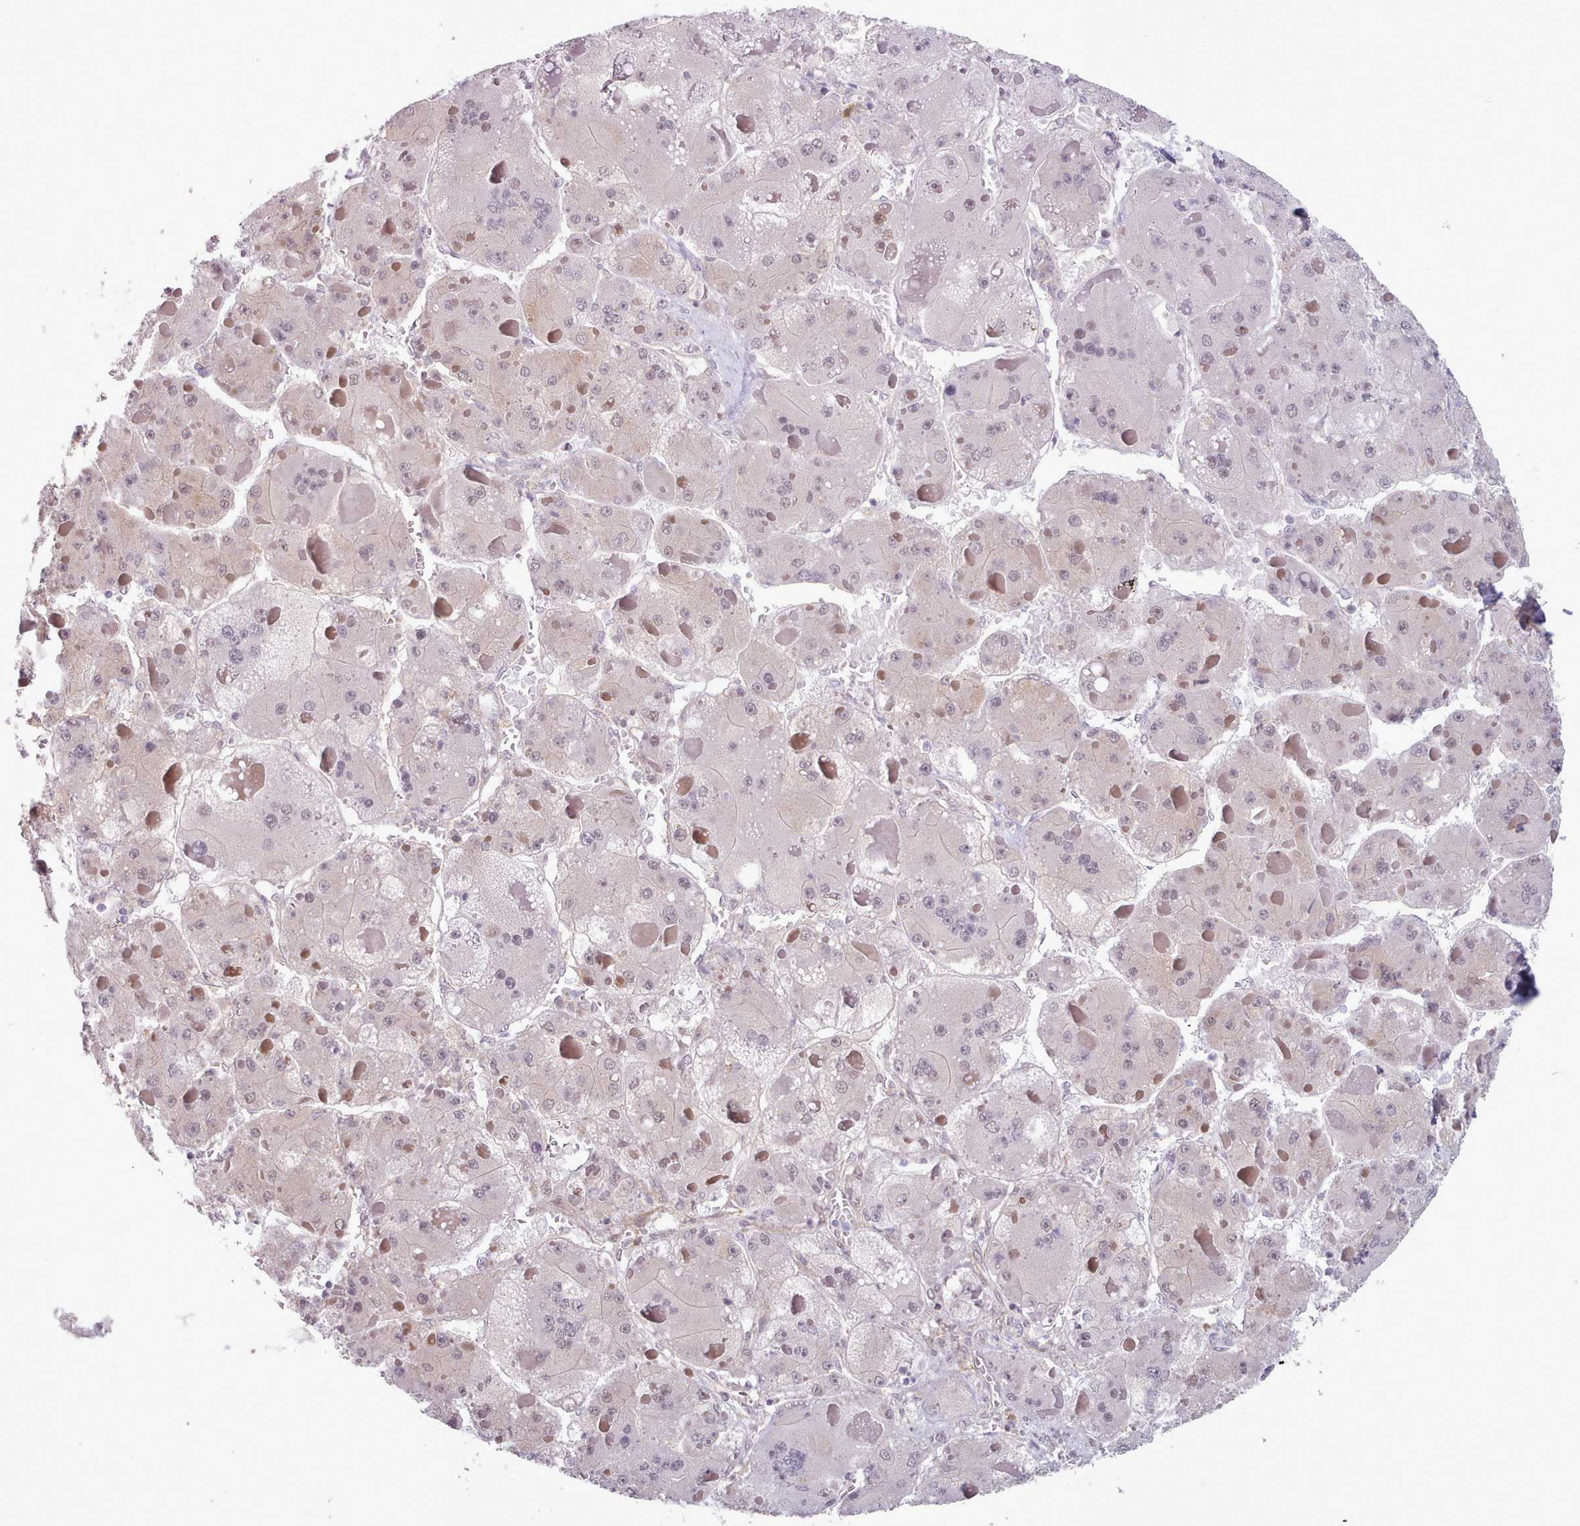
{"staining": {"intensity": "negative", "quantity": "none", "location": "none"}, "tissue": "liver cancer", "cell_type": "Tumor cells", "image_type": "cancer", "snomed": [{"axis": "morphology", "description": "Carcinoma, Hepatocellular, NOS"}, {"axis": "topography", "description": "Liver"}], "caption": "This histopathology image is of liver hepatocellular carcinoma stained with immunohistochemistry to label a protein in brown with the nuclei are counter-stained blue. There is no positivity in tumor cells. The staining was performed using DAB (3,3'-diaminobenzidine) to visualize the protein expression in brown, while the nuclei were stained in blue with hematoxylin (Magnification: 20x).", "gene": "CES3", "patient": {"sex": "female", "age": 73}}